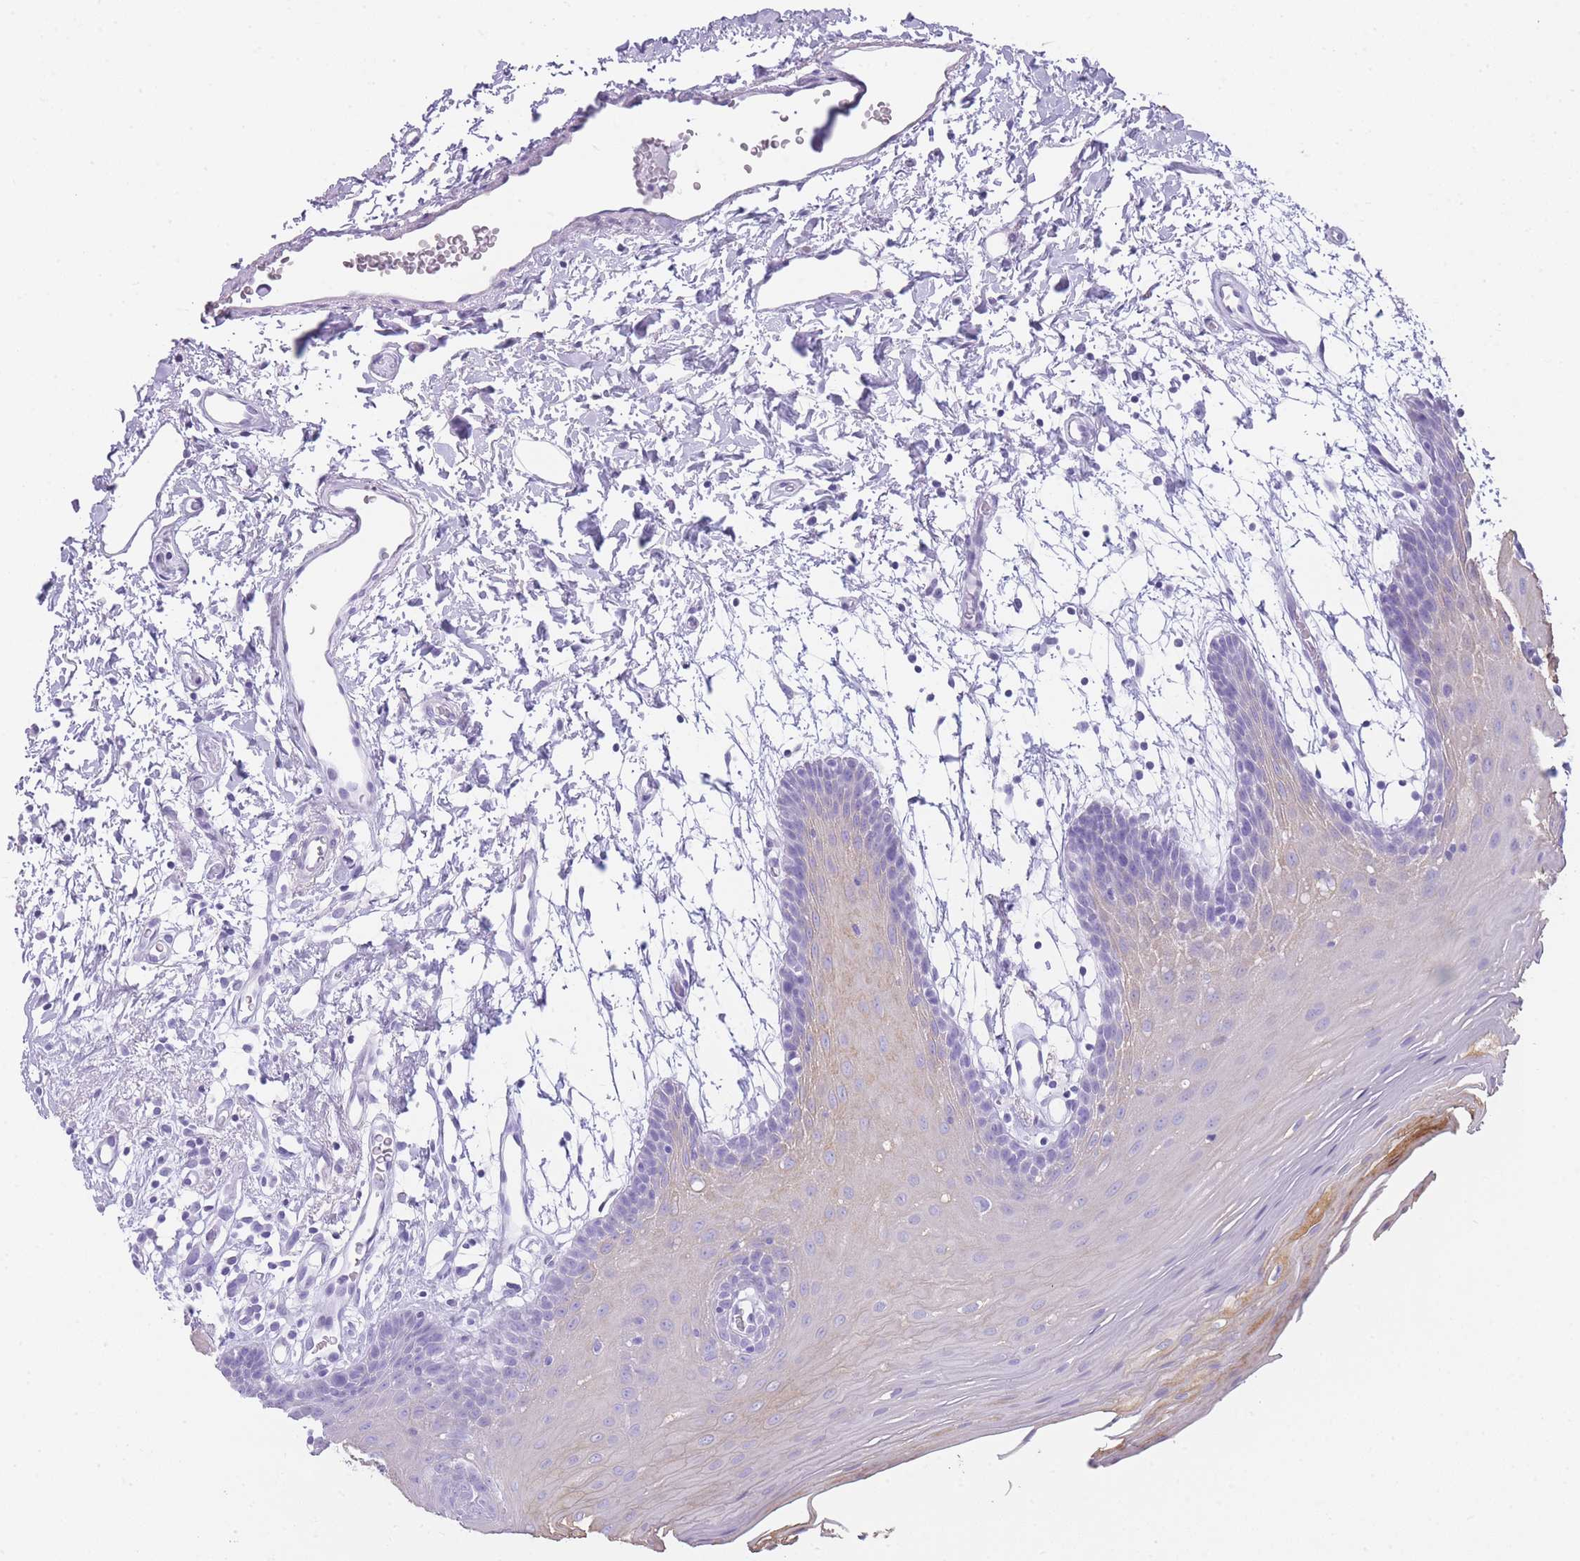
{"staining": {"intensity": "weak", "quantity": "25%-75%", "location": "cytoplasmic/membranous"}, "tissue": "oral mucosa", "cell_type": "Squamous epithelial cells", "image_type": "normal", "snomed": [{"axis": "morphology", "description": "Normal tissue, NOS"}, {"axis": "topography", "description": "Skeletal muscle"}, {"axis": "topography", "description": "Oral tissue"}, {"axis": "topography", "description": "Salivary gland"}, {"axis": "topography", "description": "Peripheral nerve tissue"}], "caption": "The histopathology image shows staining of benign oral mucosa, revealing weak cytoplasmic/membranous protein positivity (brown color) within squamous epithelial cells.", "gene": "INS", "patient": {"sex": "male", "age": 54}}